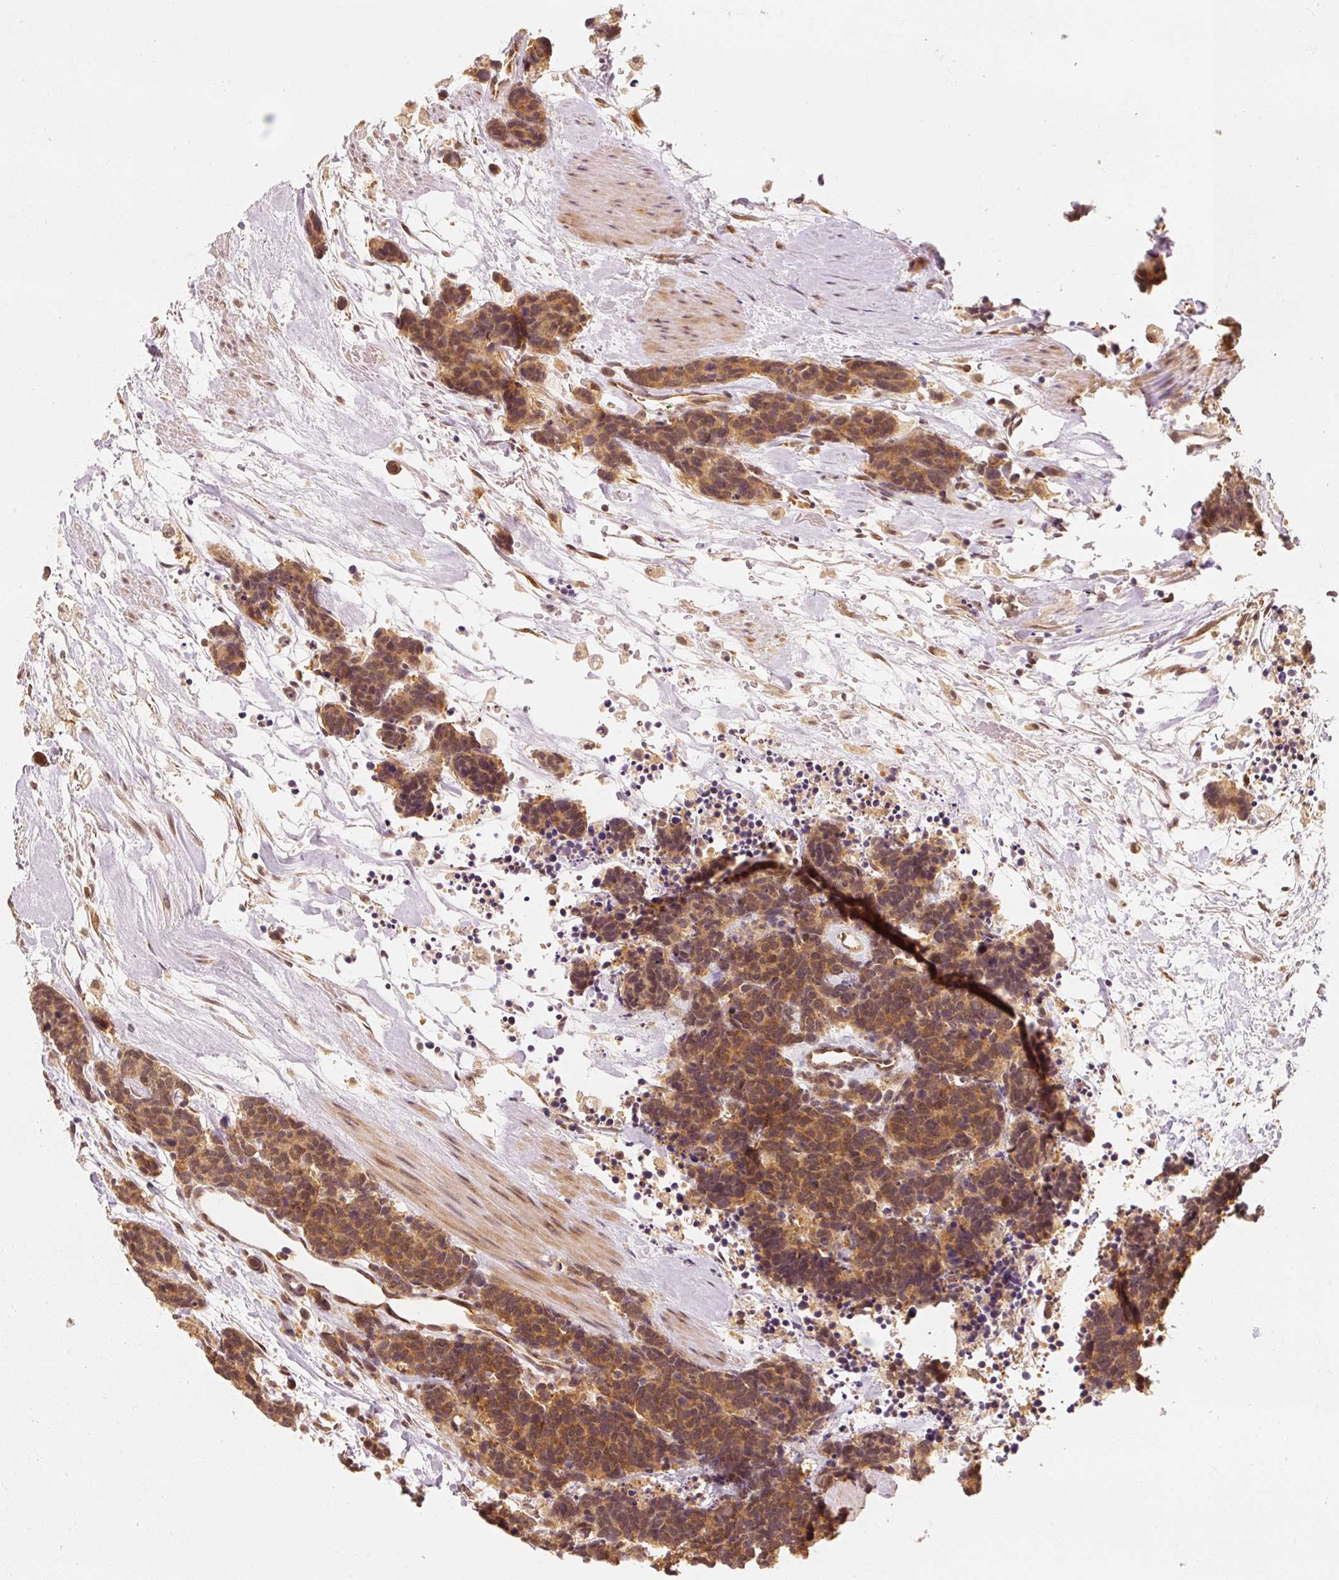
{"staining": {"intensity": "moderate", "quantity": ">75%", "location": "cytoplasmic/membranous"}, "tissue": "carcinoid", "cell_type": "Tumor cells", "image_type": "cancer", "snomed": [{"axis": "morphology", "description": "Carcinoma, NOS"}, {"axis": "morphology", "description": "Carcinoid, malignant, NOS"}, {"axis": "topography", "description": "Prostate"}], "caption": "The immunohistochemical stain labels moderate cytoplasmic/membranous positivity in tumor cells of carcinoid tissue.", "gene": "EEF1A2", "patient": {"sex": "male", "age": 57}}